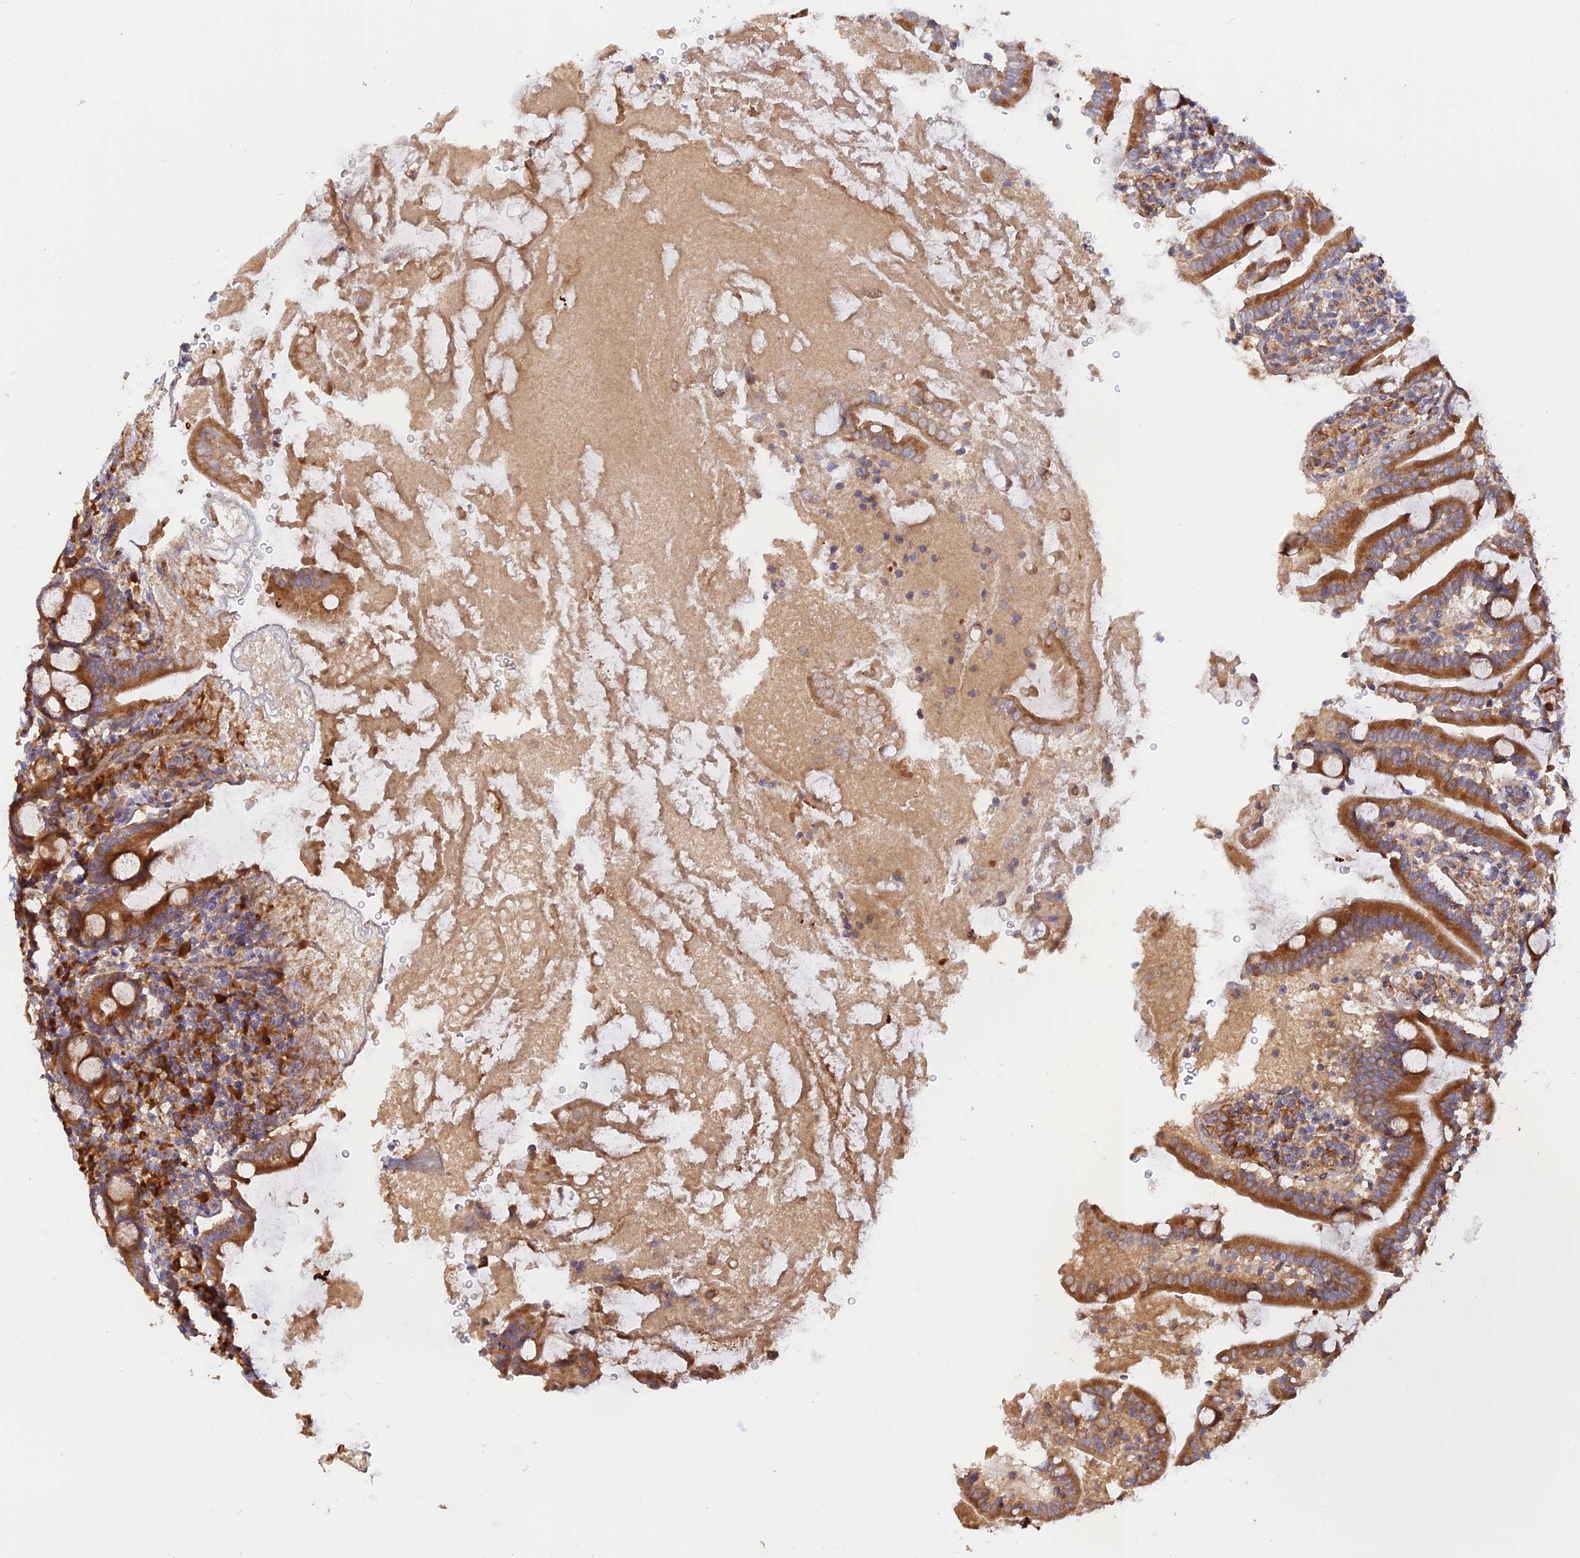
{"staining": {"intensity": "strong", "quantity": ">75%", "location": "cytoplasmic/membranous"}, "tissue": "duodenum", "cell_type": "Glandular cells", "image_type": "normal", "snomed": [{"axis": "morphology", "description": "Normal tissue, NOS"}, {"axis": "topography", "description": "Duodenum"}], "caption": "Immunohistochemical staining of unremarkable duodenum shows high levels of strong cytoplasmic/membranous positivity in approximately >75% of glandular cells.", "gene": "RPL5", "patient": {"sex": "male", "age": 35}}